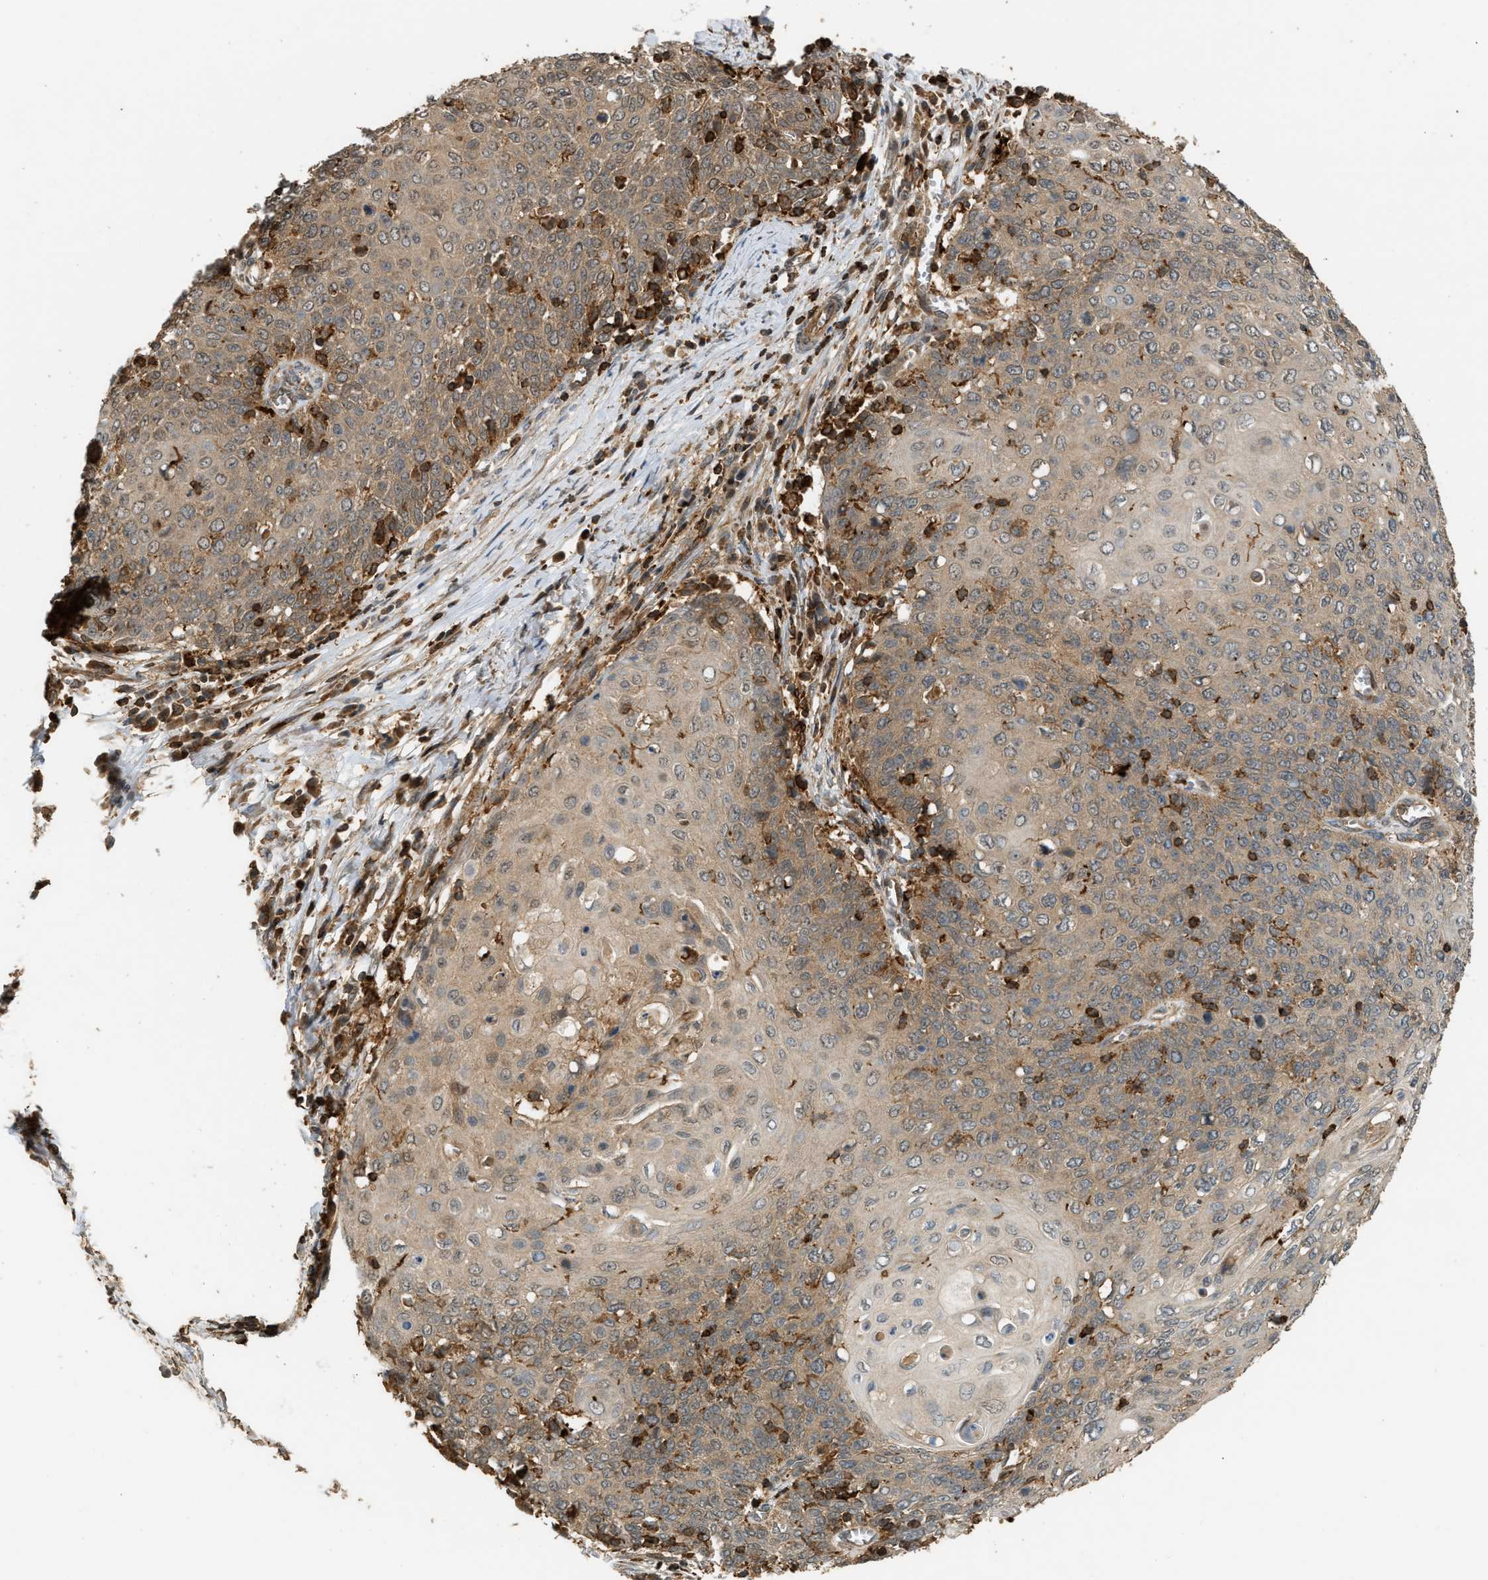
{"staining": {"intensity": "moderate", "quantity": ">75%", "location": "cytoplasmic/membranous"}, "tissue": "cervical cancer", "cell_type": "Tumor cells", "image_type": "cancer", "snomed": [{"axis": "morphology", "description": "Squamous cell carcinoma, NOS"}, {"axis": "topography", "description": "Cervix"}], "caption": "IHC (DAB (3,3'-diaminobenzidine)) staining of cervical cancer (squamous cell carcinoma) demonstrates moderate cytoplasmic/membranous protein expression in approximately >75% of tumor cells.", "gene": "GOPC", "patient": {"sex": "female", "age": 39}}